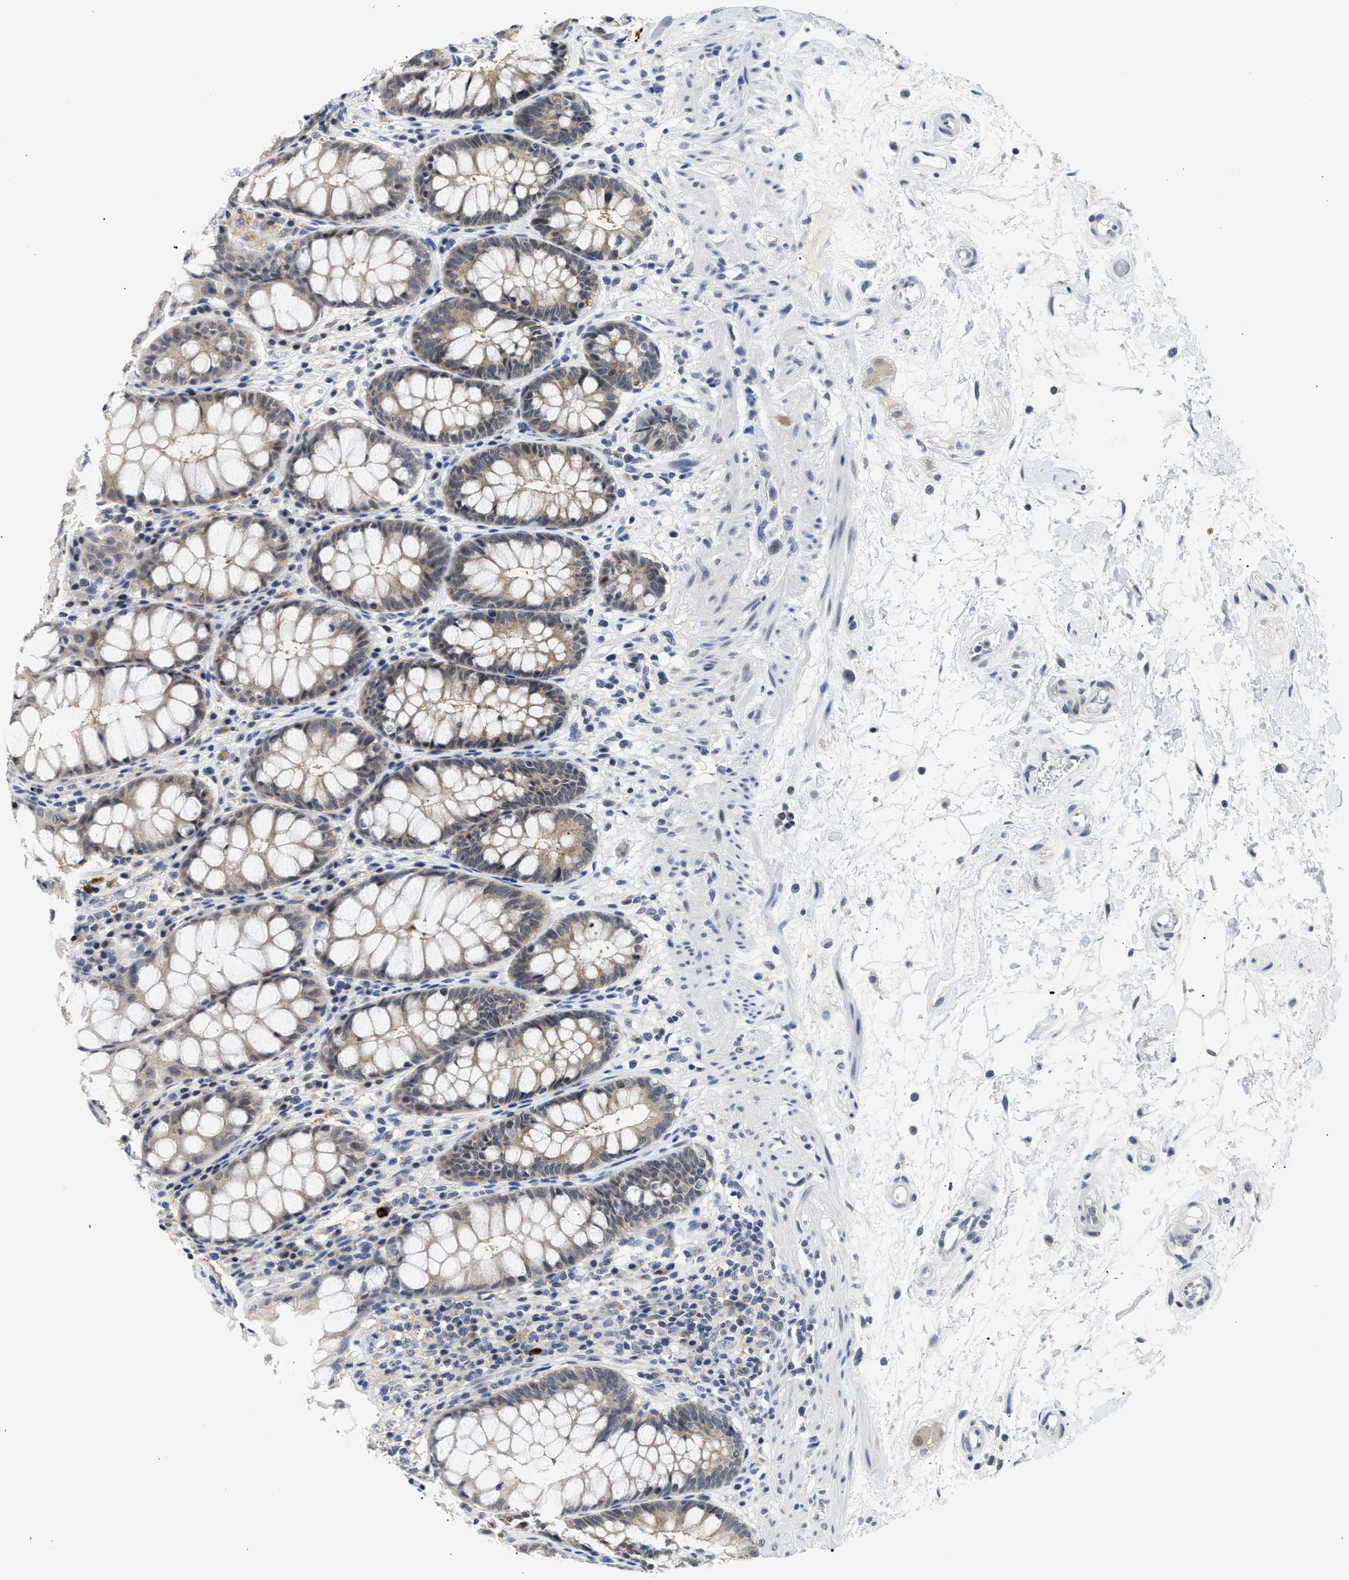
{"staining": {"intensity": "weak", "quantity": "<25%", "location": "cytoplasmic/membranous"}, "tissue": "rectum", "cell_type": "Glandular cells", "image_type": "normal", "snomed": [{"axis": "morphology", "description": "Normal tissue, NOS"}, {"axis": "topography", "description": "Rectum"}], "caption": "Human rectum stained for a protein using IHC demonstrates no positivity in glandular cells.", "gene": "PPM1L", "patient": {"sex": "male", "age": 64}}